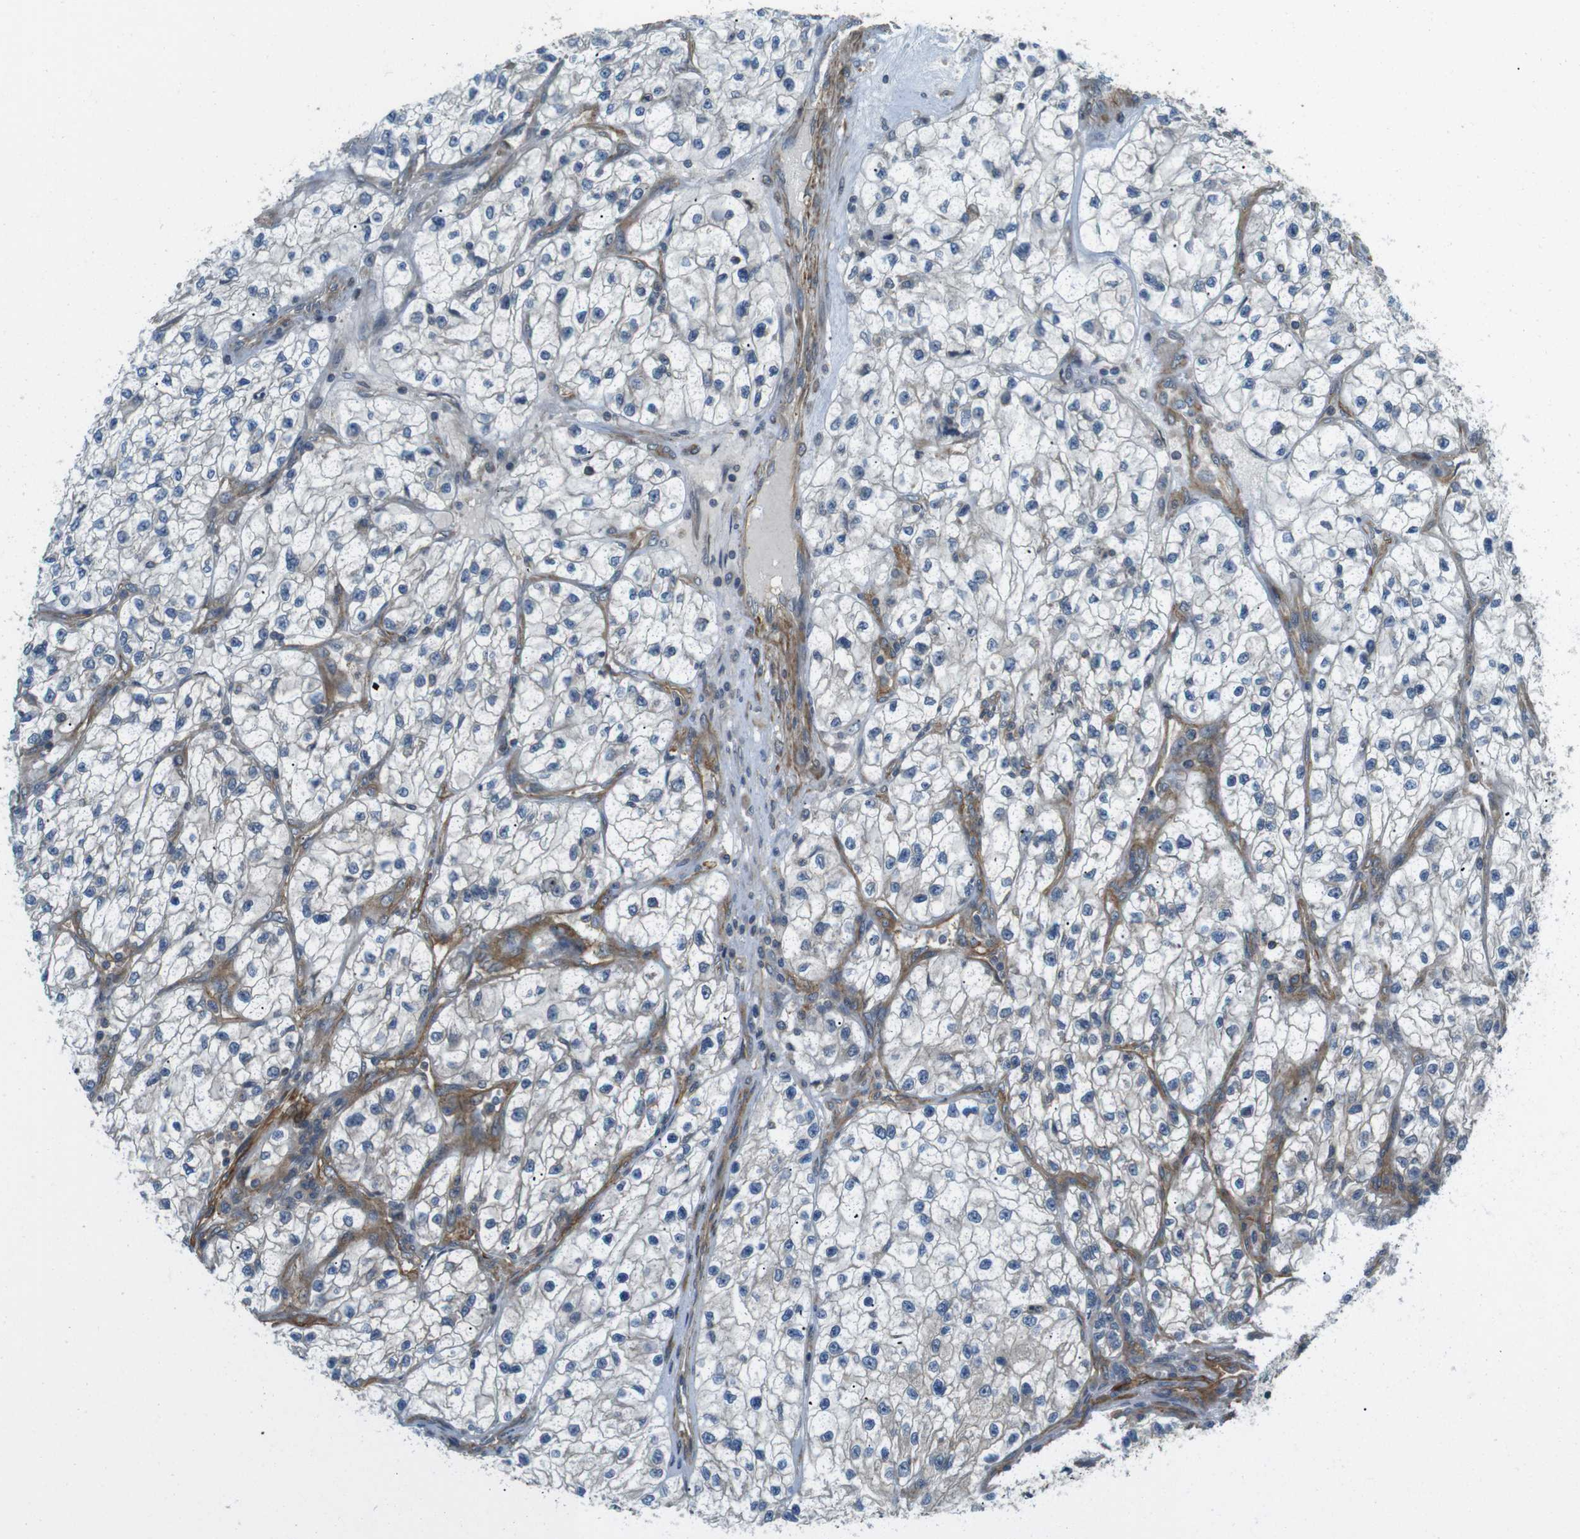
{"staining": {"intensity": "negative", "quantity": "none", "location": "none"}, "tissue": "renal cancer", "cell_type": "Tumor cells", "image_type": "cancer", "snomed": [{"axis": "morphology", "description": "Adenocarcinoma, NOS"}, {"axis": "topography", "description": "Kidney"}], "caption": "The micrograph reveals no staining of tumor cells in renal cancer (adenocarcinoma). (Brightfield microscopy of DAB immunohistochemistry at high magnification).", "gene": "TSC1", "patient": {"sex": "female", "age": 57}}